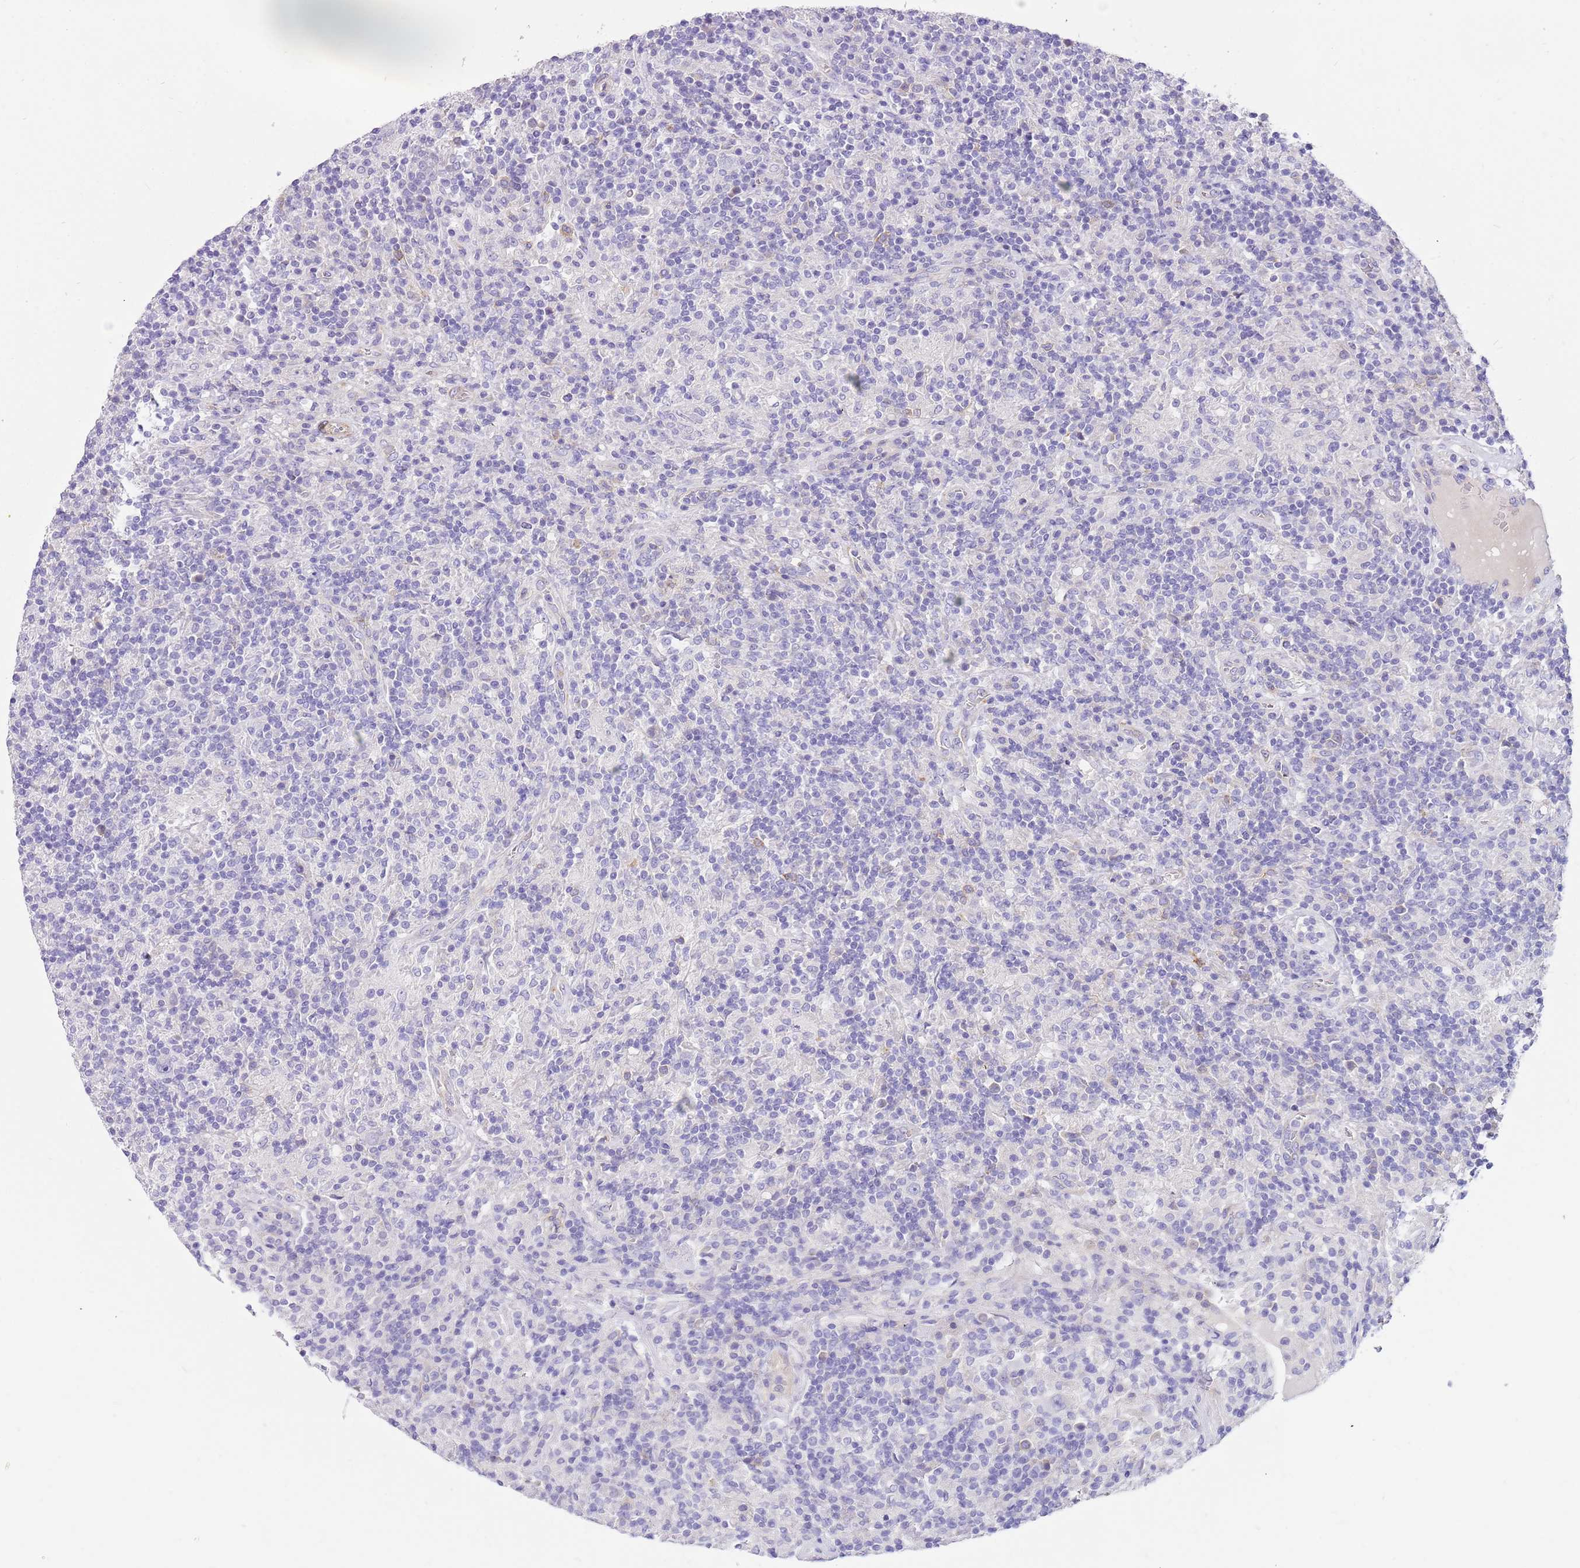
{"staining": {"intensity": "negative", "quantity": "none", "location": "none"}, "tissue": "lymphoma", "cell_type": "Tumor cells", "image_type": "cancer", "snomed": [{"axis": "morphology", "description": "Hodgkin's disease, NOS"}, {"axis": "topography", "description": "Lymph node"}], "caption": "Immunohistochemical staining of human lymphoma reveals no significant staining in tumor cells.", "gene": "SERINC3", "patient": {"sex": "male", "age": 70}}